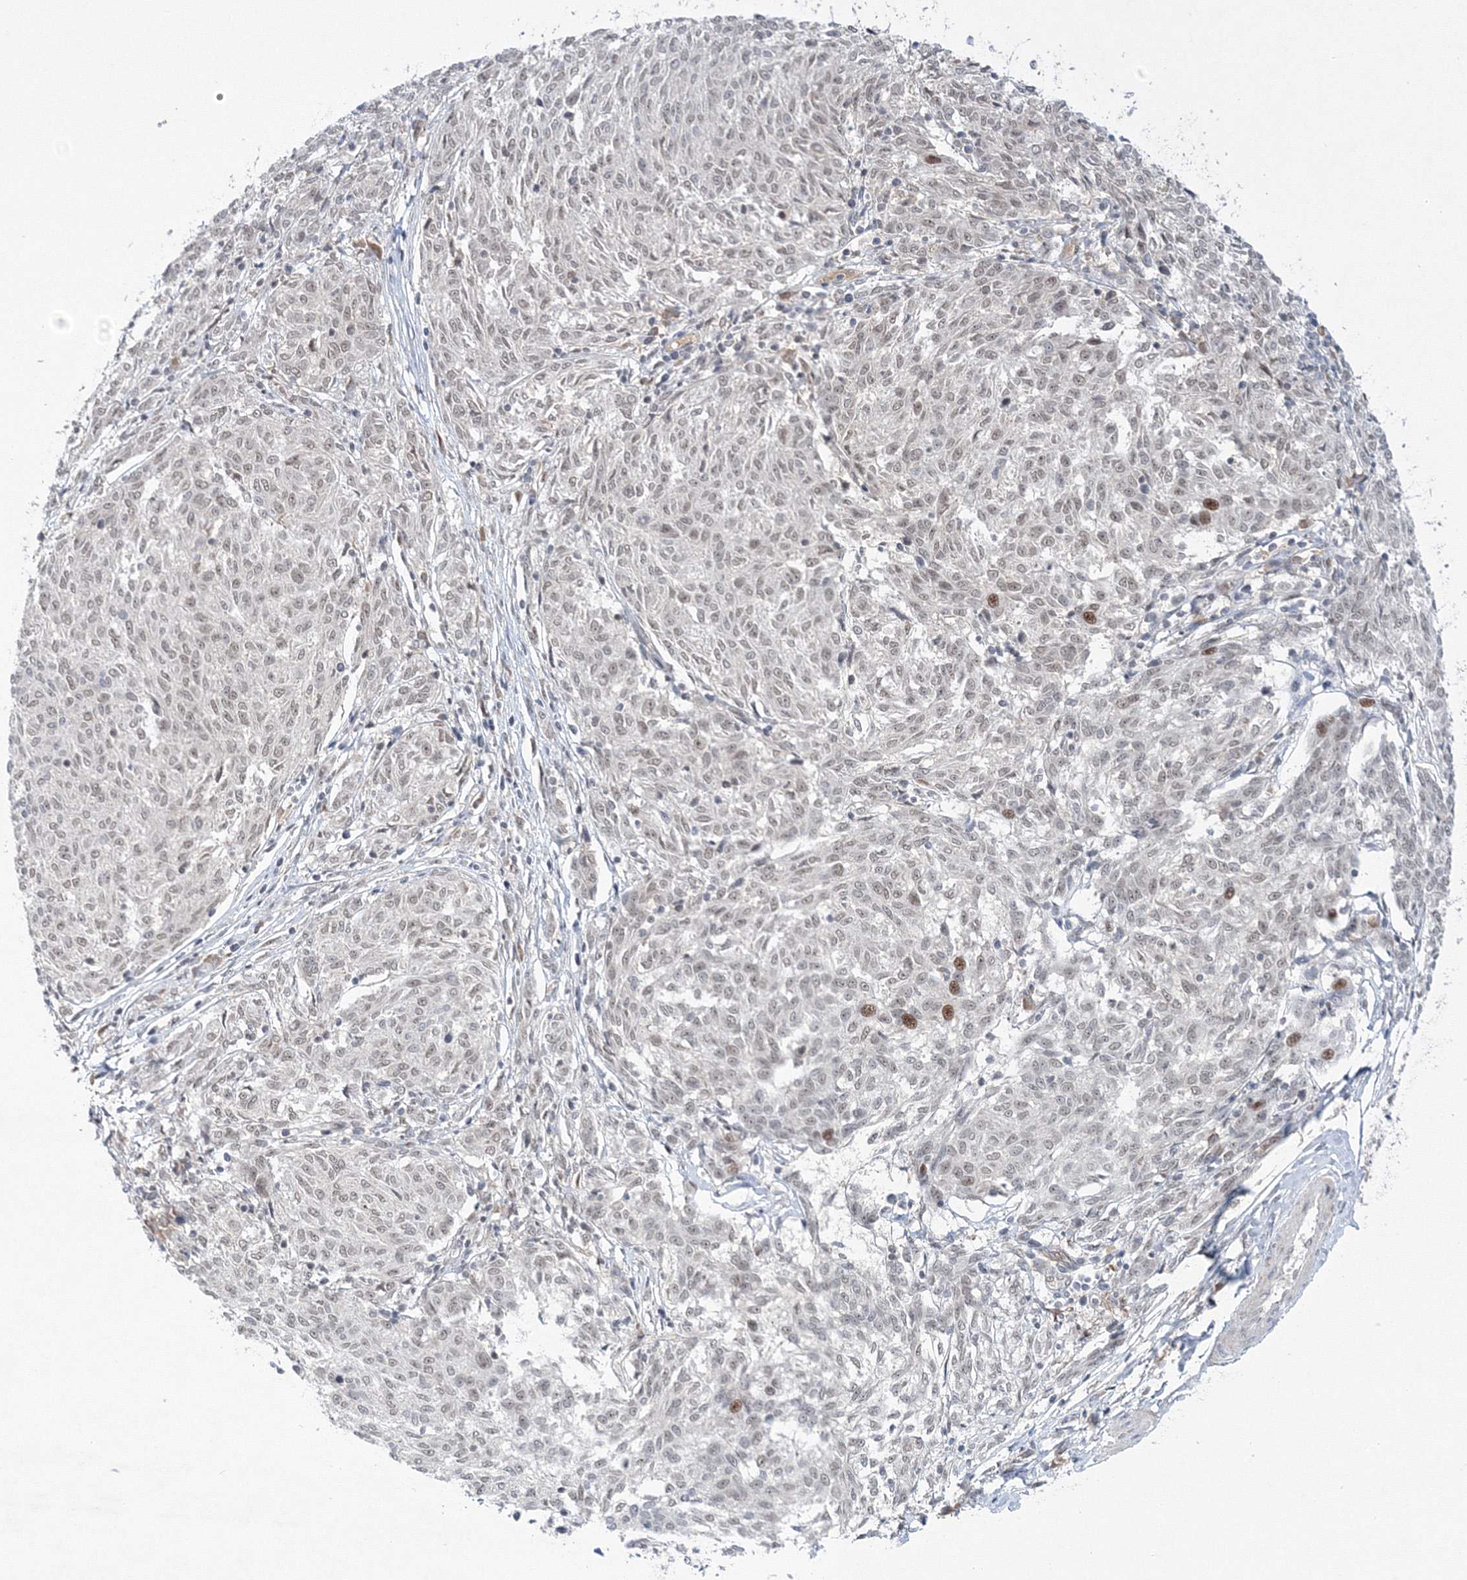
{"staining": {"intensity": "moderate", "quantity": "<25%", "location": "nuclear"}, "tissue": "melanoma", "cell_type": "Tumor cells", "image_type": "cancer", "snomed": [{"axis": "morphology", "description": "Malignant melanoma, NOS"}, {"axis": "topography", "description": "Skin"}], "caption": "Human melanoma stained for a protein (brown) shows moderate nuclear positive staining in approximately <25% of tumor cells.", "gene": "NOA1", "patient": {"sex": "female", "age": 72}}